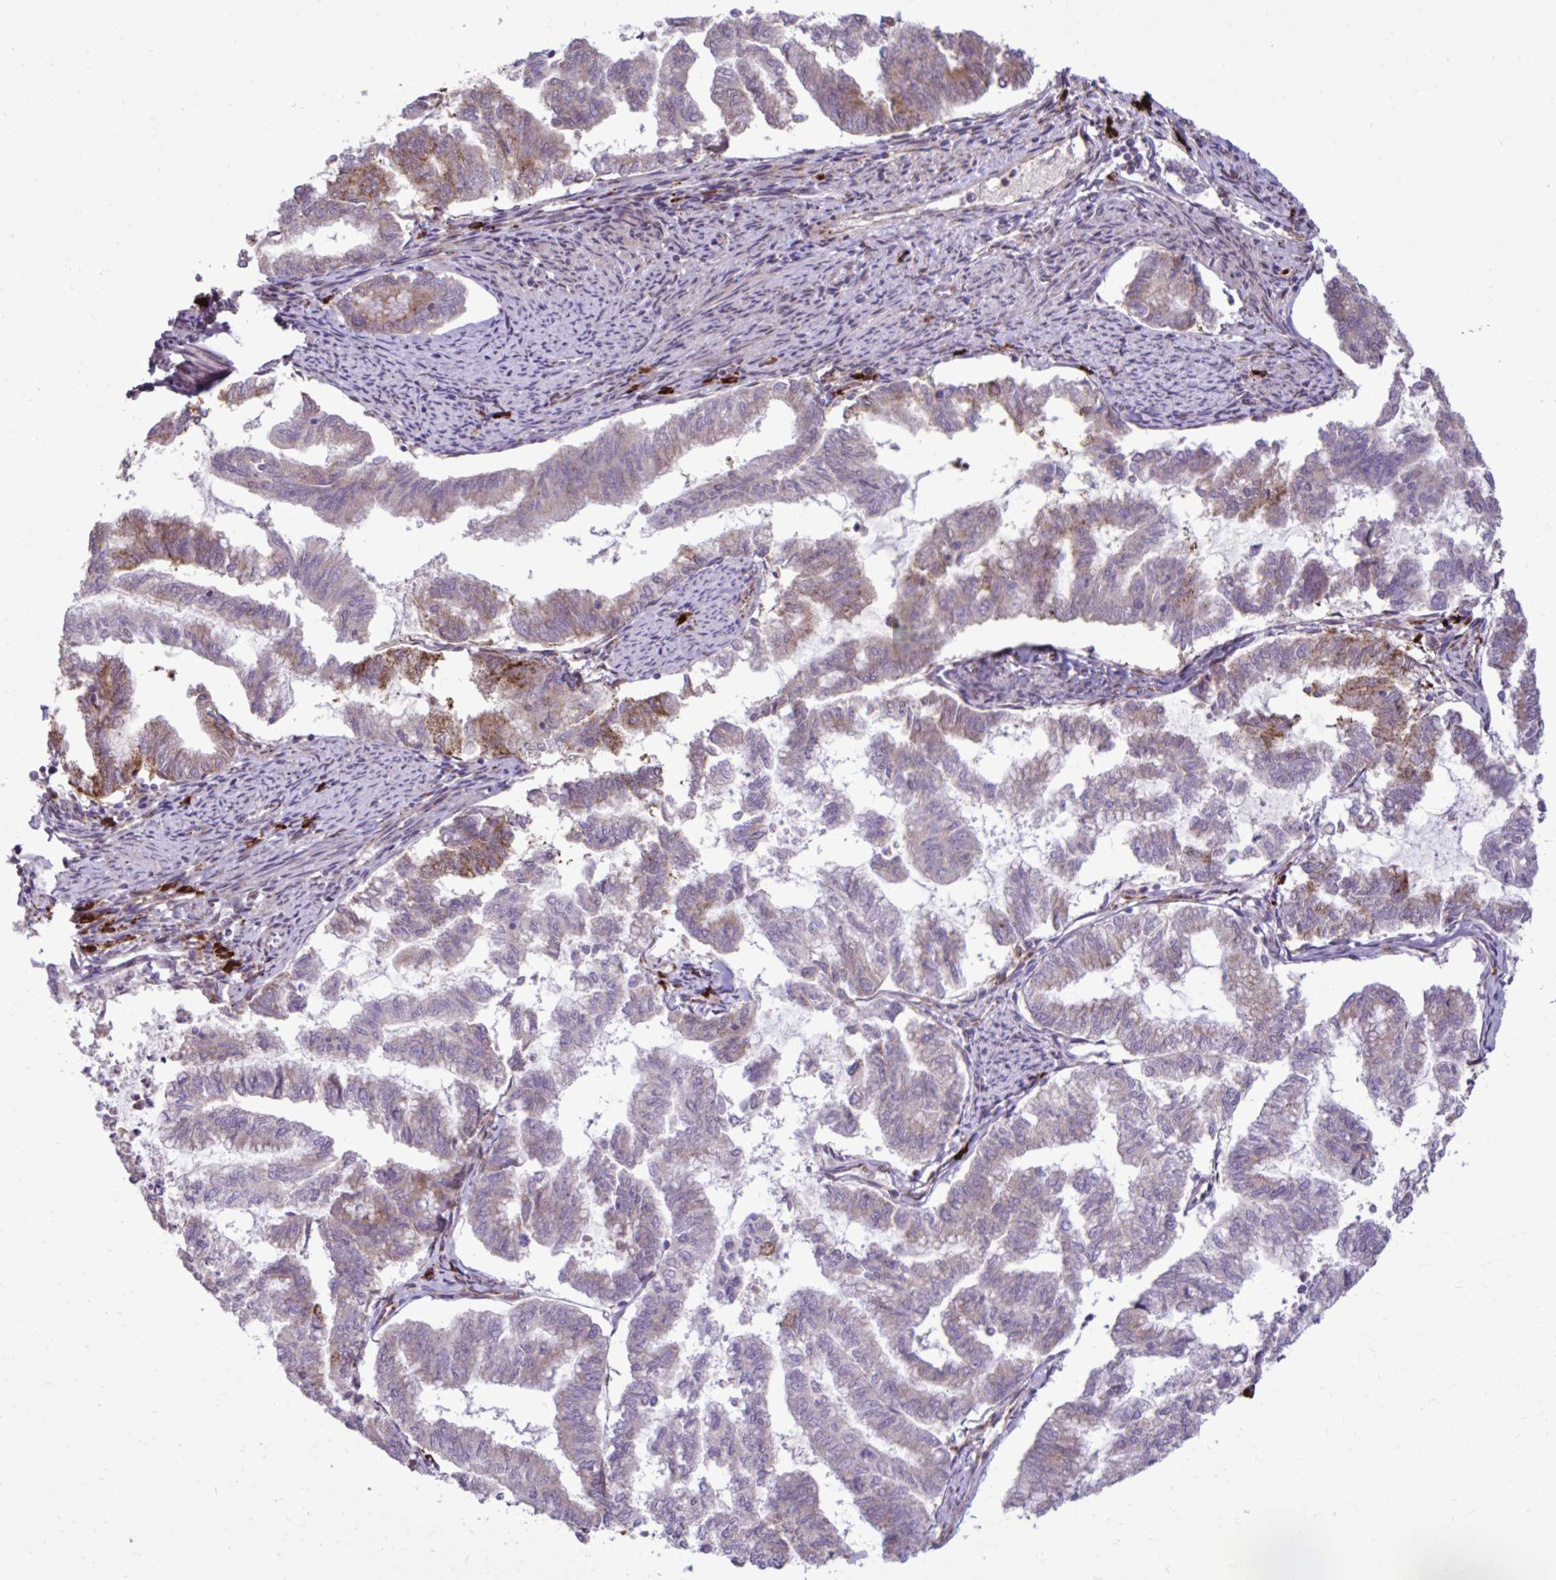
{"staining": {"intensity": "moderate", "quantity": "<25%", "location": "cytoplasmic/membranous"}, "tissue": "endometrial cancer", "cell_type": "Tumor cells", "image_type": "cancer", "snomed": [{"axis": "morphology", "description": "Adenocarcinoma, NOS"}, {"axis": "topography", "description": "Endometrium"}], "caption": "There is low levels of moderate cytoplasmic/membranous staining in tumor cells of adenocarcinoma (endometrial), as demonstrated by immunohistochemical staining (brown color).", "gene": "LIMS1", "patient": {"sex": "female", "age": 79}}